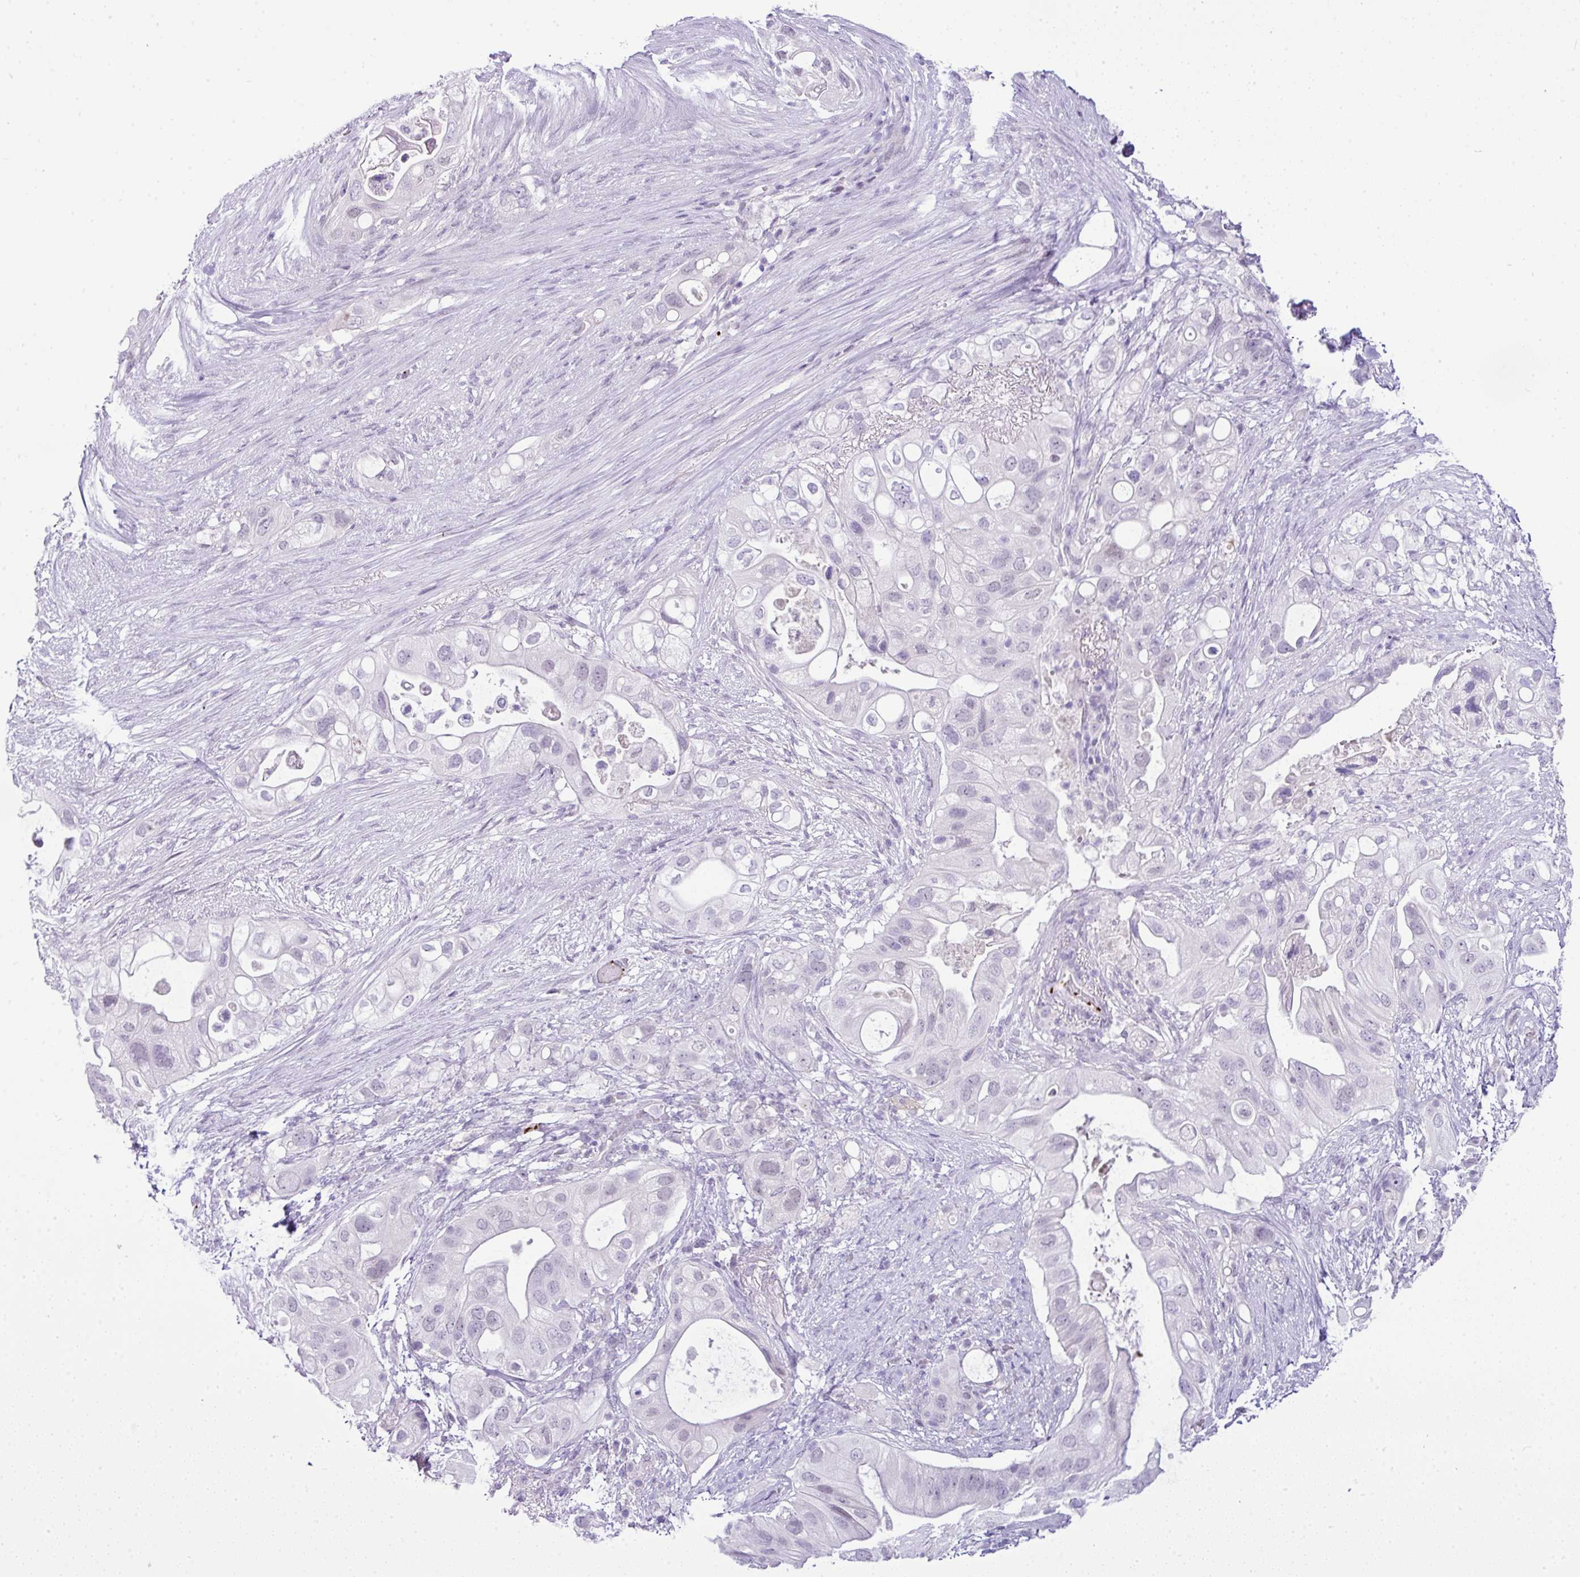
{"staining": {"intensity": "negative", "quantity": "none", "location": "none"}, "tissue": "pancreatic cancer", "cell_type": "Tumor cells", "image_type": "cancer", "snomed": [{"axis": "morphology", "description": "Adenocarcinoma, NOS"}, {"axis": "topography", "description": "Pancreas"}], "caption": "High power microscopy photomicrograph of an immunohistochemistry (IHC) photomicrograph of pancreatic adenocarcinoma, revealing no significant staining in tumor cells.", "gene": "CMTM5", "patient": {"sex": "female", "age": 72}}